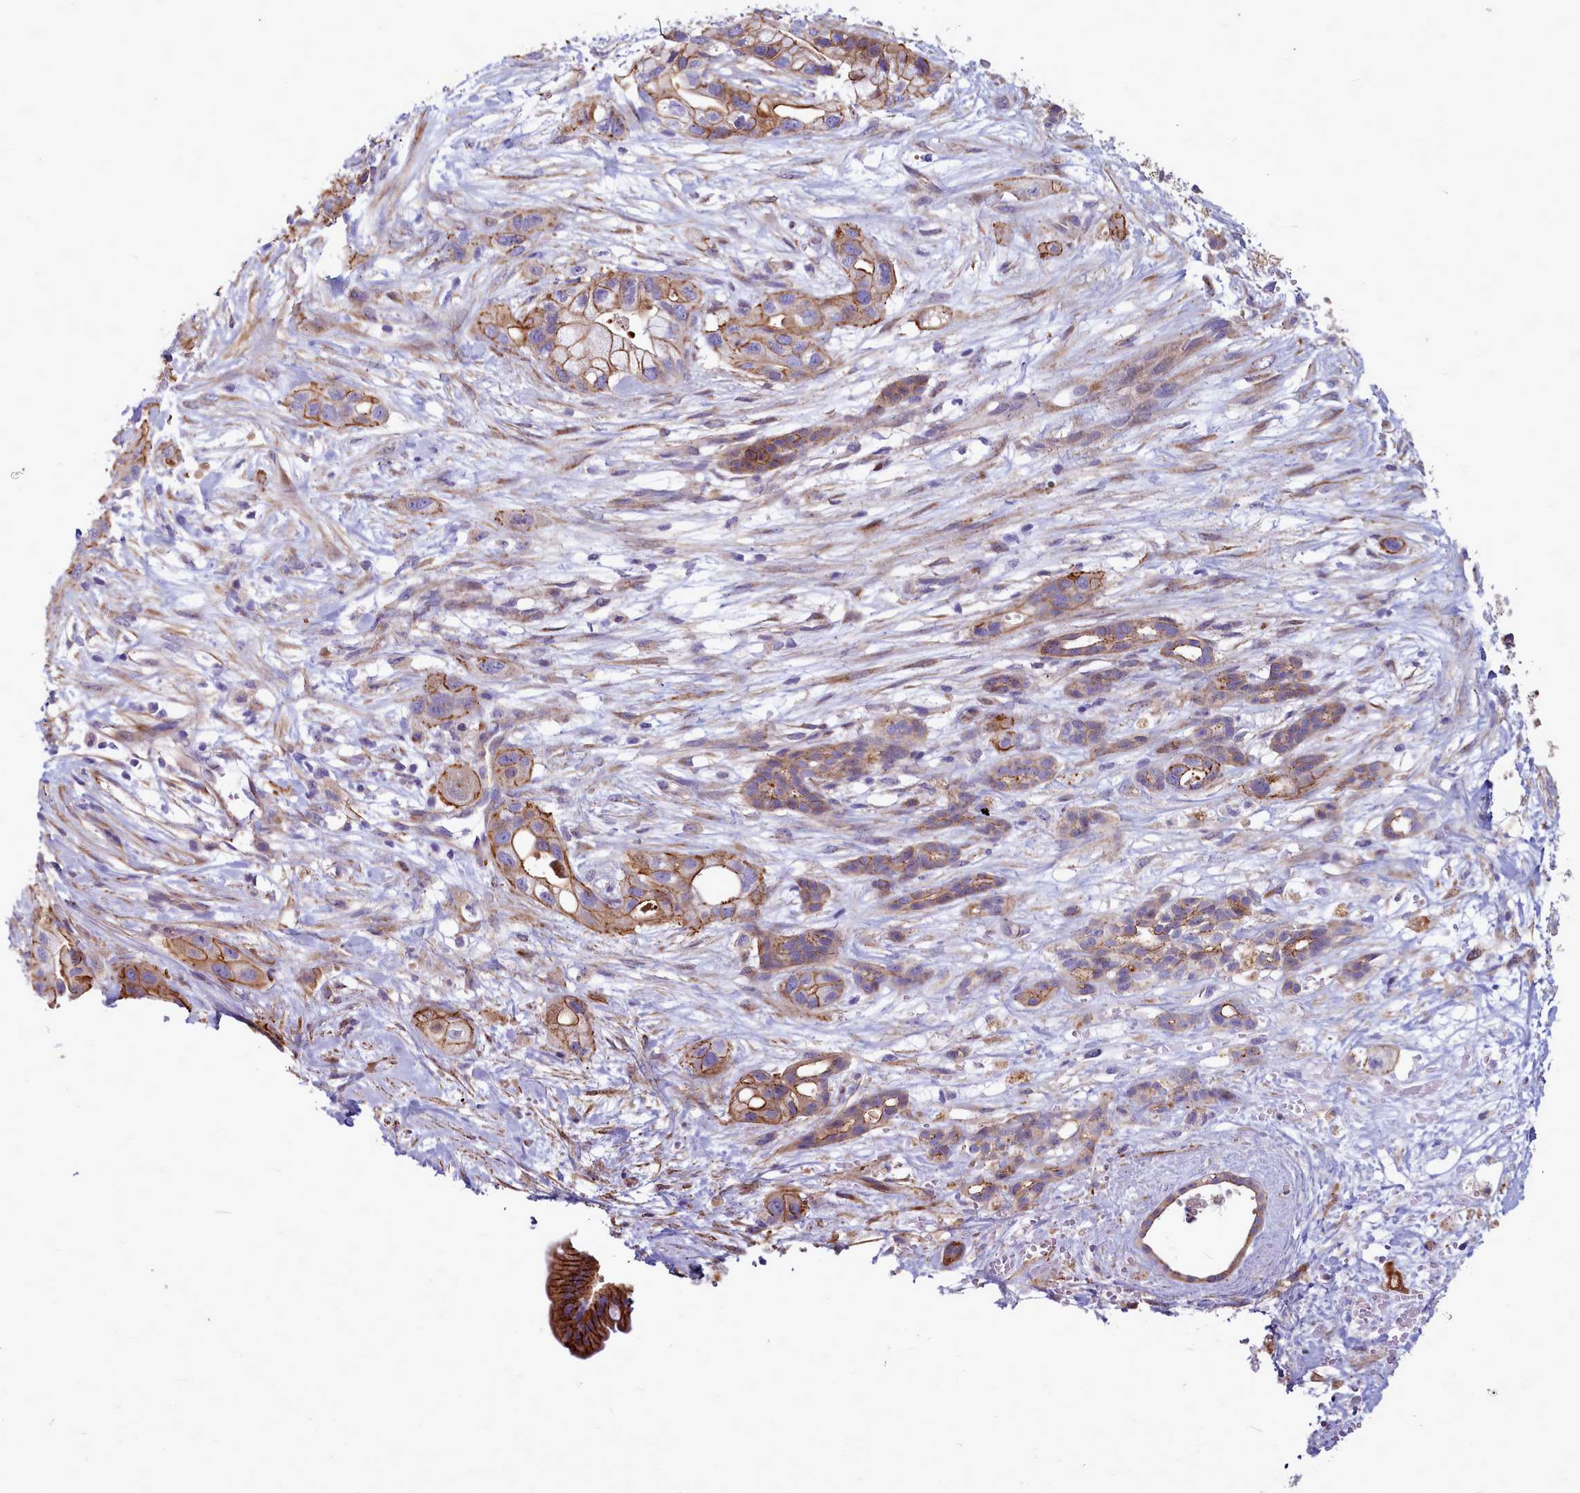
{"staining": {"intensity": "moderate", "quantity": ">75%", "location": "cytoplasmic/membranous"}, "tissue": "pancreatic cancer", "cell_type": "Tumor cells", "image_type": "cancer", "snomed": [{"axis": "morphology", "description": "Adenocarcinoma, NOS"}, {"axis": "topography", "description": "Pancreas"}], "caption": "An IHC micrograph of neoplastic tissue is shown. Protein staining in brown highlights moderate cytoplasmic/membranous positivity in pancreatic cancer within tumor cells.", "gene": "TTC5", "patient": {"sex": "male", "age": 44}}